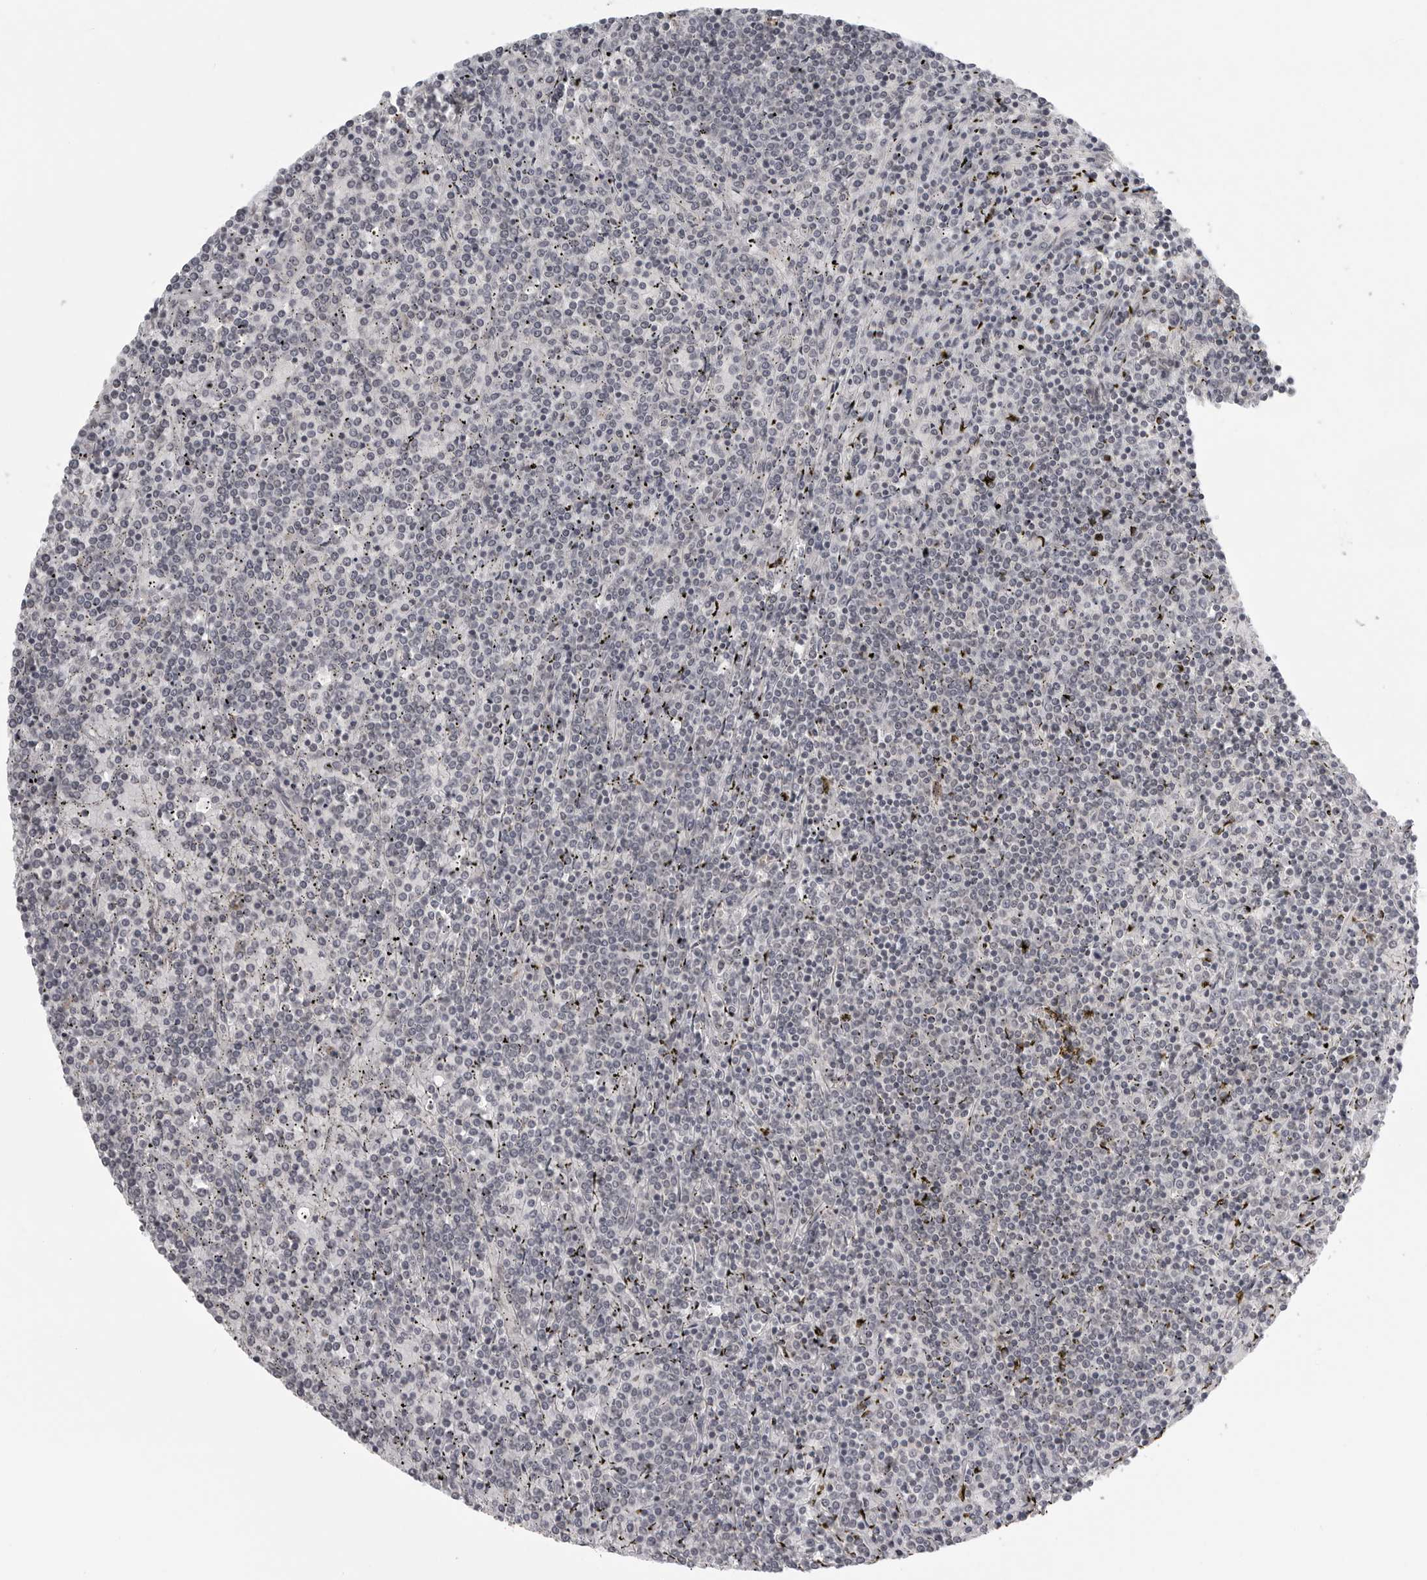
{"staining": {"intensity": "negative", "quantity": "none", "location": "none"}, "tissue": "lymphoma", "cell_type": "Tumor cells", "image_type": "cancer", "snomed": [{"axis": "morphology", "description": "Malignant lymphoma, non-Hodgkin's type, Low grade"}, {"axis": "topography", "description": "Spleen"}], "caption": "The micrograph demonstrates no significant positivity in tumor cells of malignant lymphoma, non-Hodgkin's type (low-grade). (Stains: DAB (3,3'-diaminobenzidine) IHC with hematoxylin counter stain, Microscopy: brightfield microscopy at high magnification).", "gene": "TUT4", "patient": {"sex": "female", "age": 19}}